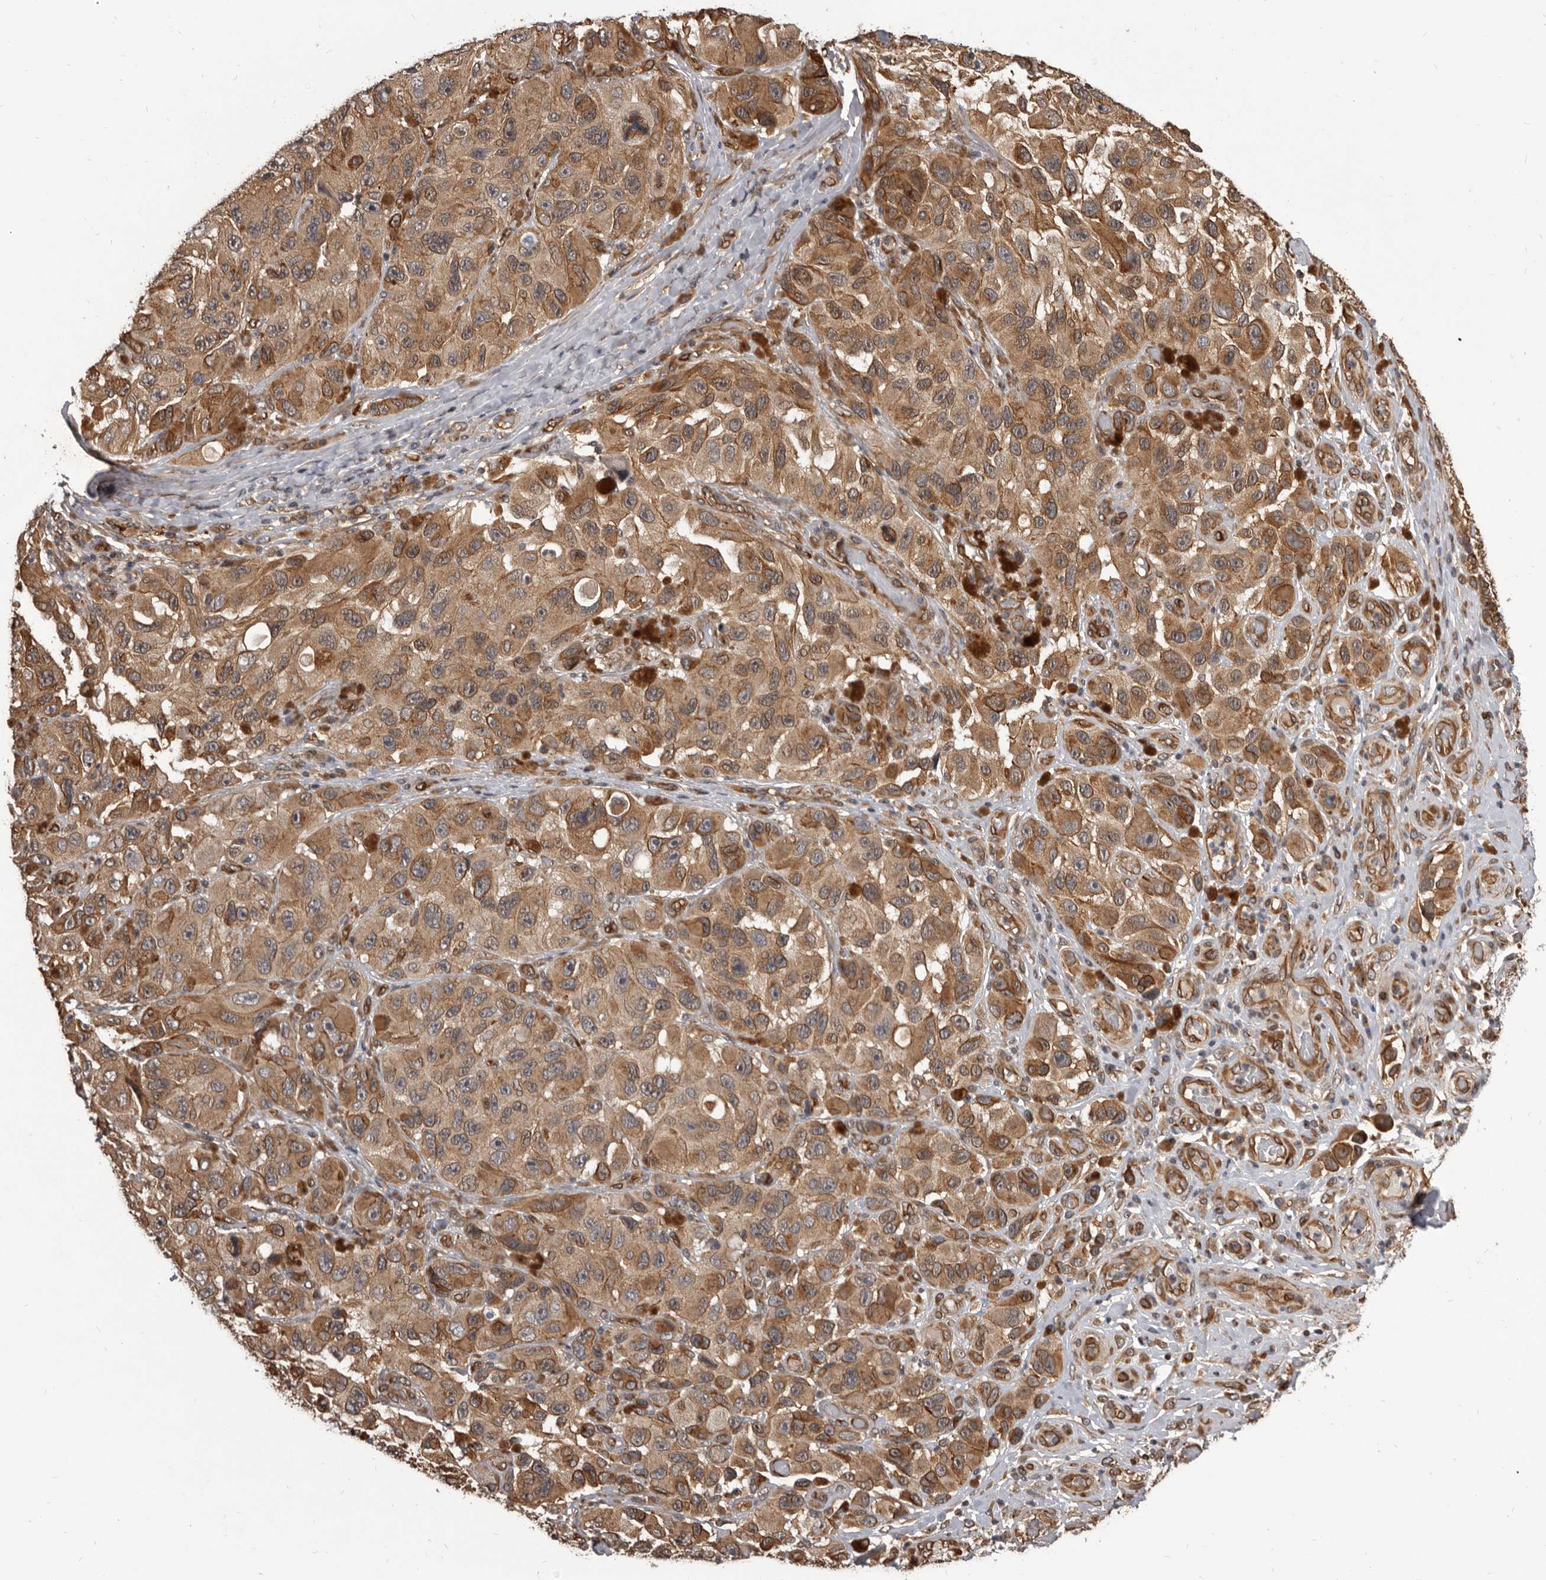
{"staining": {"intensity": "weak", "quantity": ">75%", "location": "cytoplasmic/membranous"}, "tissue": "melanoma", "cell_type": "Tumor cells", "image_type": "cancer", "snomed": [{"axis": "morphology", "description": "Malignant melanoma, NOS"}, {"axis": "topography", "description": "Skin"}], "caption": "Malignant melanoma was stained to show a protein in brown. There is low levels of weak cytoplasmic/membranous staining in about >75% of tumor cells. (IHC, brightfield microscopy, high magnification).", "gene": "ADAMTS20", "patient": {"sex": "female", "age": 73}}